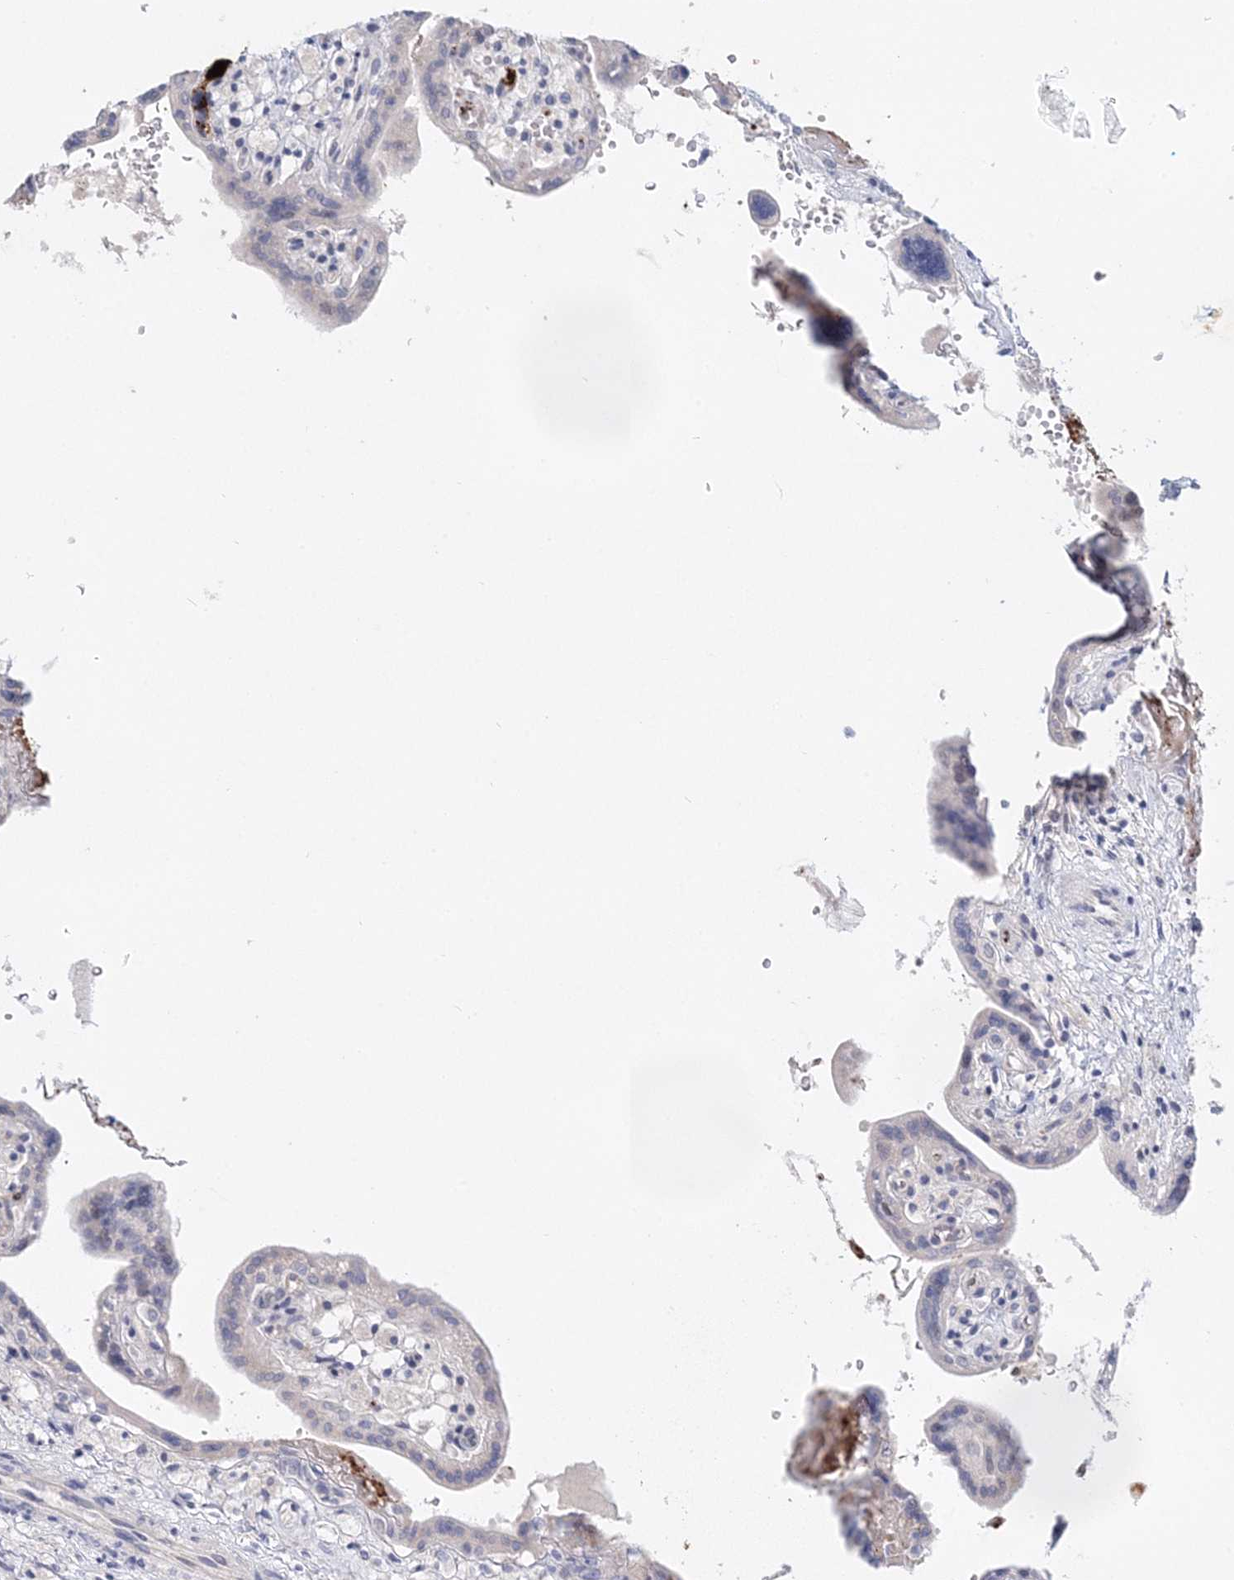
{"staining": {"intensity": "negative", "quantity": "none", "location": "none"}, "tissue": "placenta", "cell_type": "Trophoblastic cells", "image_type": "normal", "snomed": [{"axis": "morphology", "description": "Normal tissue, NOS"}, {"axis": "topography", "description": "Placenta"}], "caption": "The histopathology image demonstrates no significant expression in trophoblastic cells of placenta.", "gene": "MYOZ2", "patient": {"sex": "female", "age": 37}}